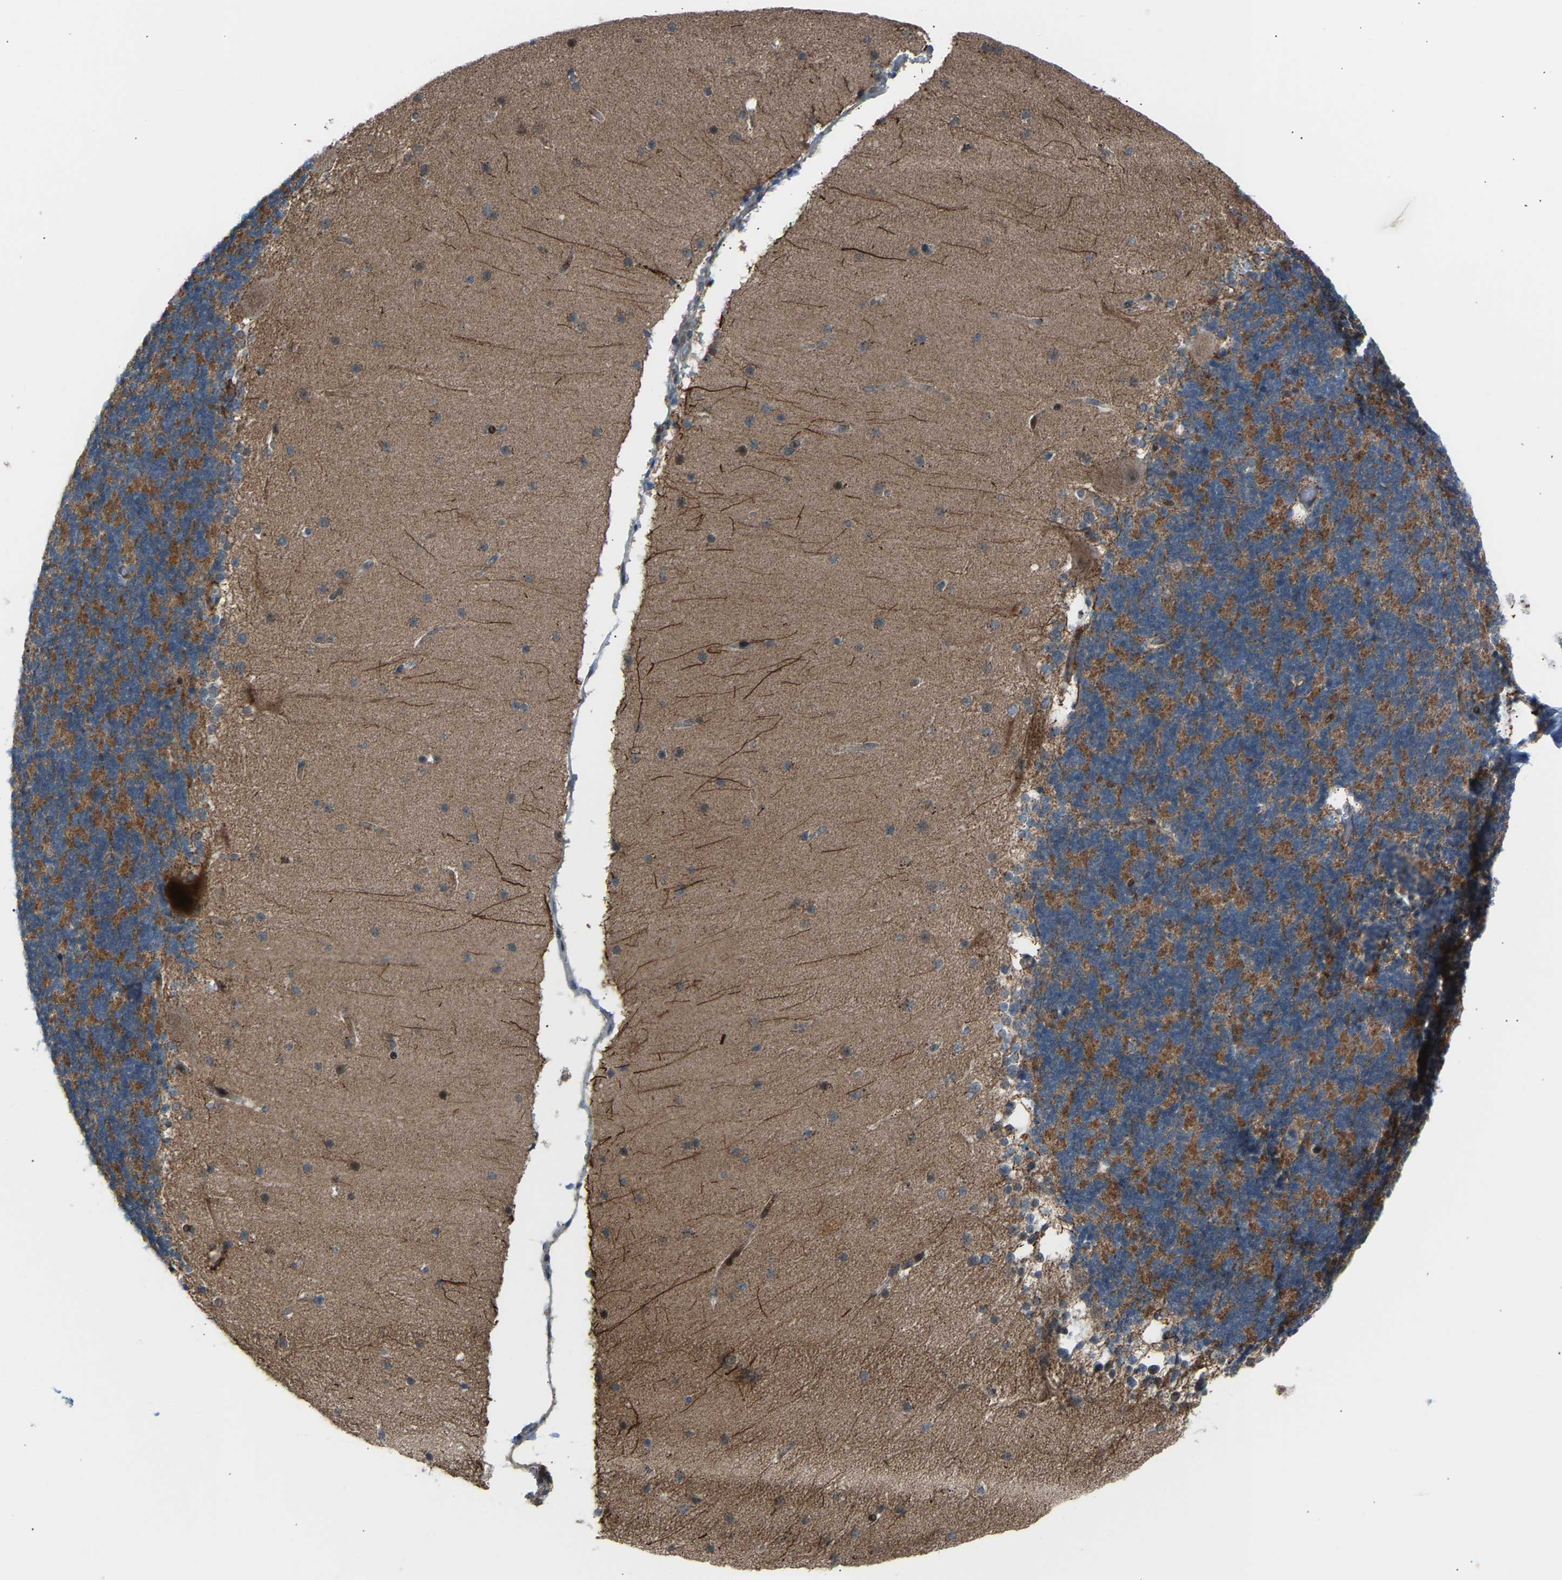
{"staining": {"intensity": "moderate", "quantity": "<25%", "location": "cytoplasmic/membranous"}, "tissue": "cerebellum", "cell_type": "Cells in granular layer", "image_type": "normal", "snomed": [{"axis": "morphology", "description": "Normal tissue, NOS"}, {"axis": "topography", "description": "Cerebellum"}], "caption": "Immunohistochemistry (IHC) of benign human cerebellum shows low levels of moderate cytoplasmic/membranous positivity in approximately <25% of cells in granular layer. (Brightfield microscopy of DAB IHC at high magnification).", "gene": "VPS41", "patient": {"sex": "female", "age": 19}}